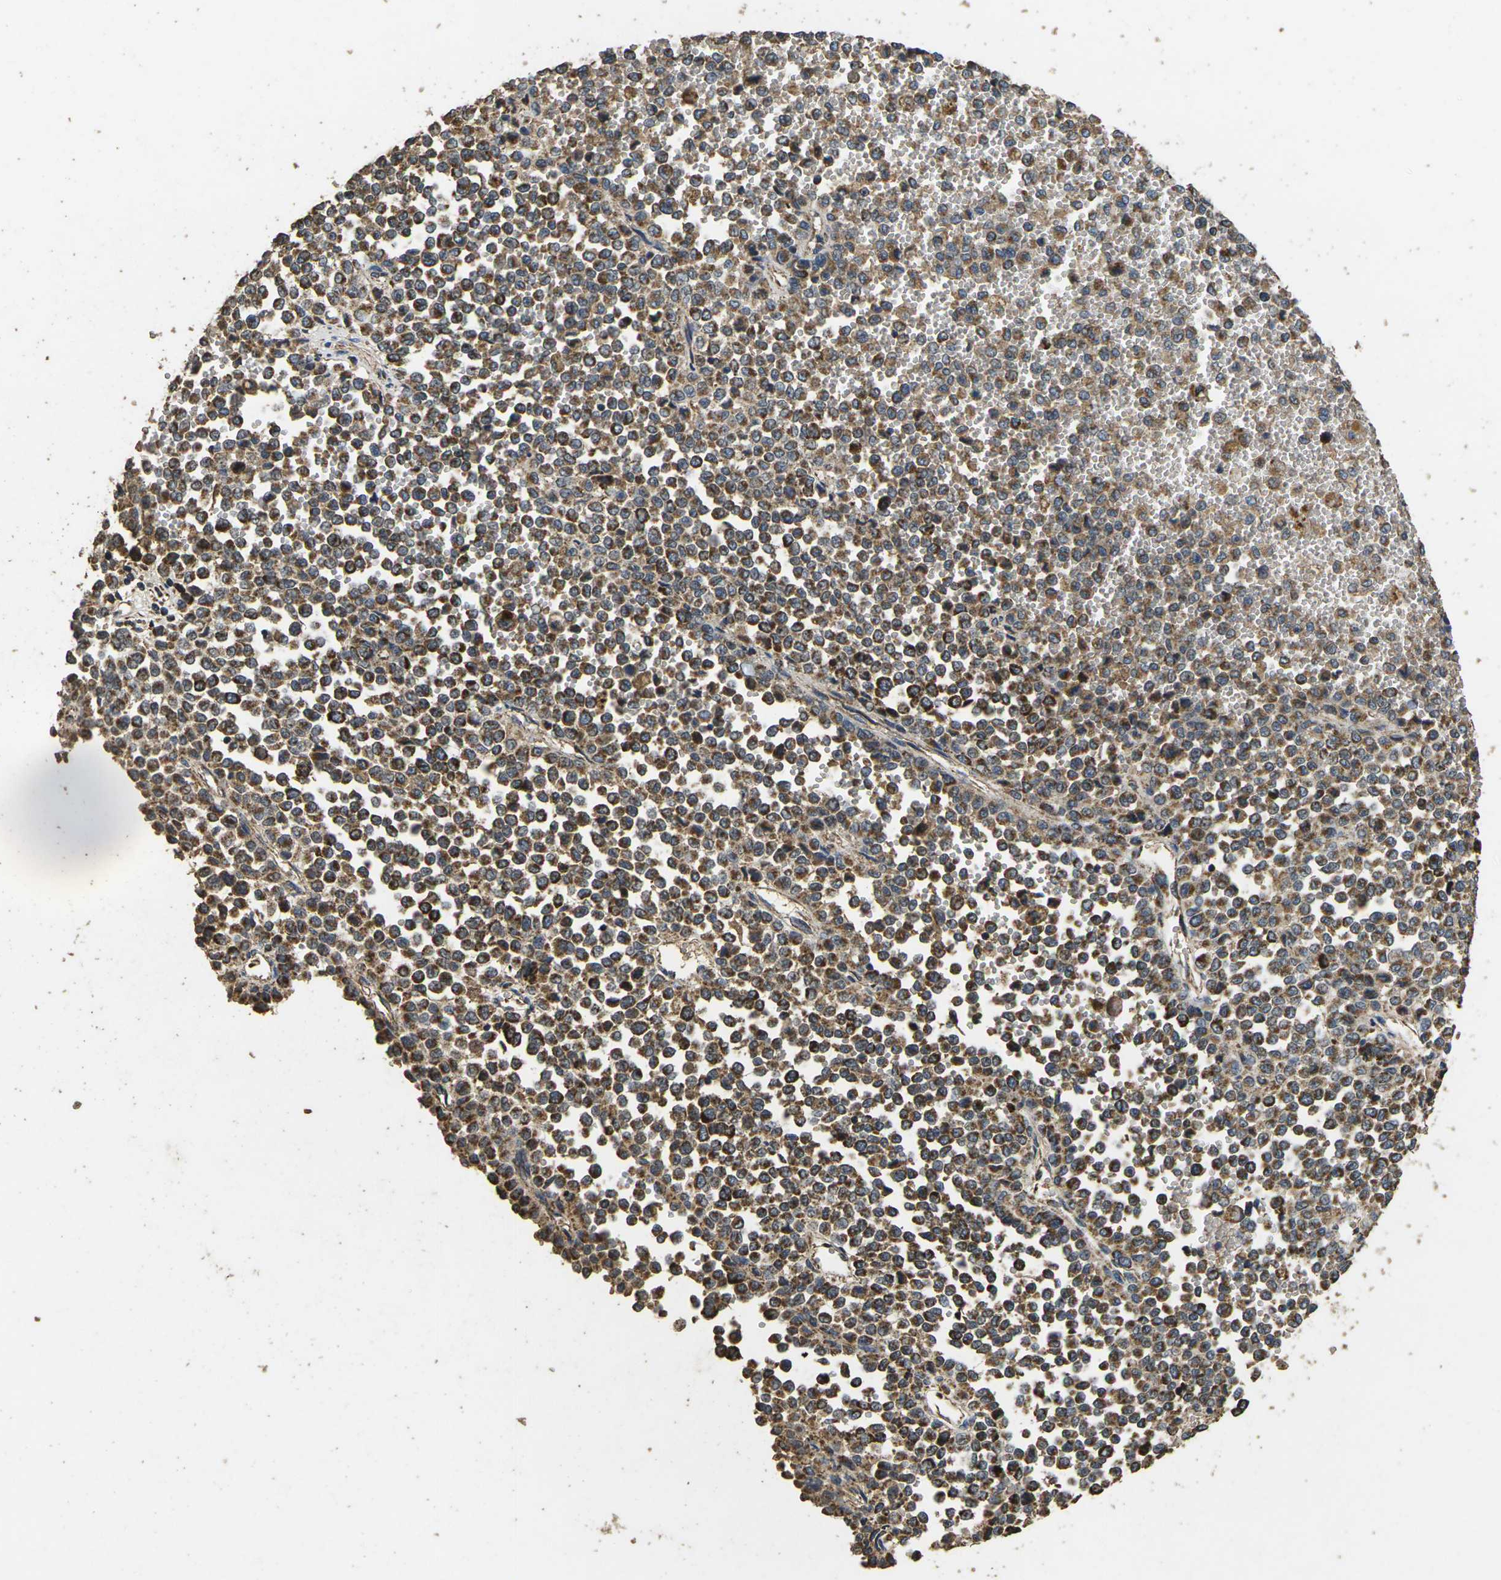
{"staining": {"intensity": "moderate", "quantity": ">75%", "location": "cytoplasmic/membranous"}, "tissue": "melanoma", "cell_type": "Tumor cells", "image_type": "cancer", "snomed": [{"axis": "morphology", "description": "Malignant melanoma, Metastatic site"}, {"axis": "topography", "description": "Pancreas"}], "caption": "Immunohistochemistry staining of melanoma, which shows medium levels of moderate cytoplasmic/membranous expression in about >75% of tumor cells indicating moderate cytoplasmic/membranous protein expression. The staining was performed using DAB (brown) for protein detection and nuclei were counterstained in hematoxylin (blue).", "gene": "MAPK11", "patient": {"sex": "female", "age": 30}}